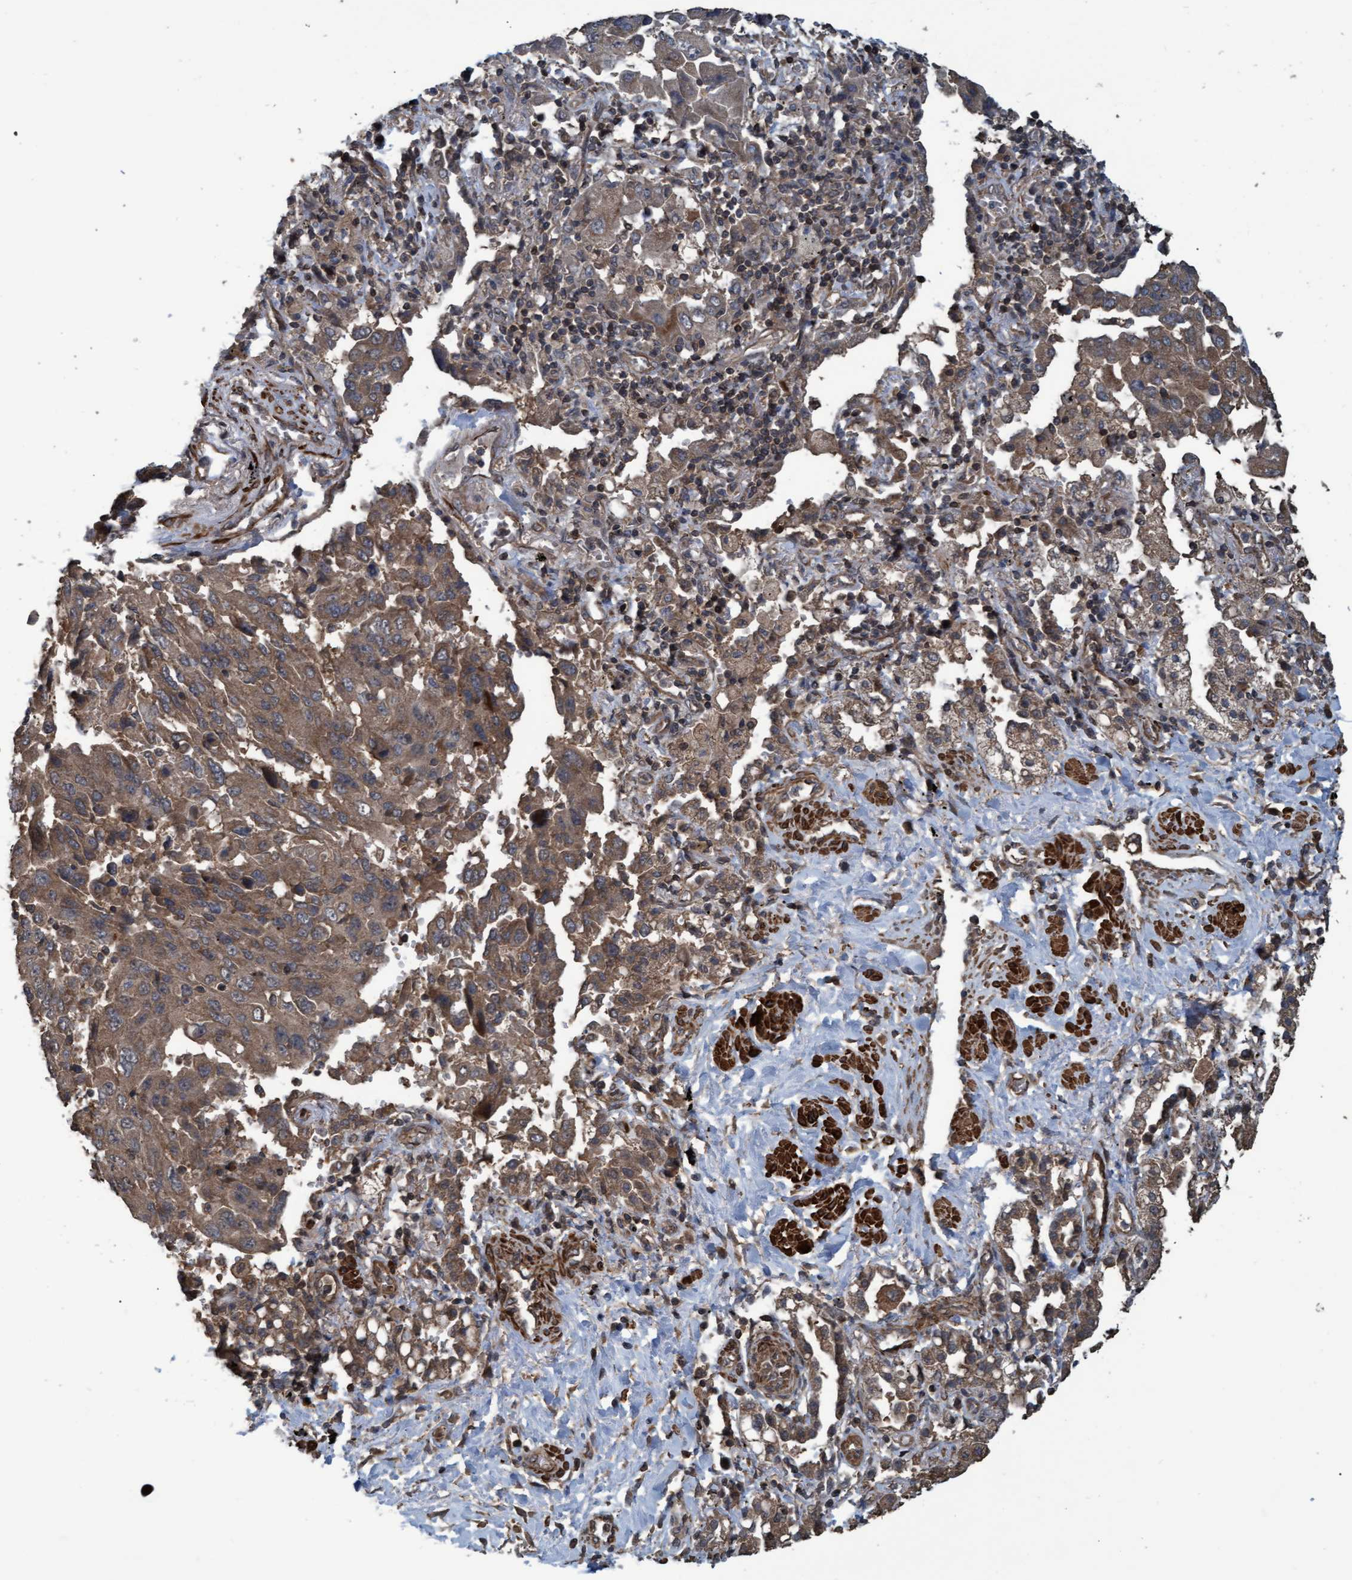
{"staining": {"intensity": "moderate", "quantity": ">75%", "location": "cytoplasmic/membranous"}, "tissue": "lung cancer", "cell_type": "Tumor cells", "image_type": "cancer", "snomed": [{"axis": "morphology", "description": "Adenocarcinoma, NOS"}, {"axis": "topography", "description": "Lung"}], "caption": "Immunohistochemical staining of human lung cancer (adenocarcinoma) reveals moderate cytoplasmic/membranous protein expression in about >75% of tumor cells.", "gene": "GGT6", "patient": {"sex": "female", "age": 65}}